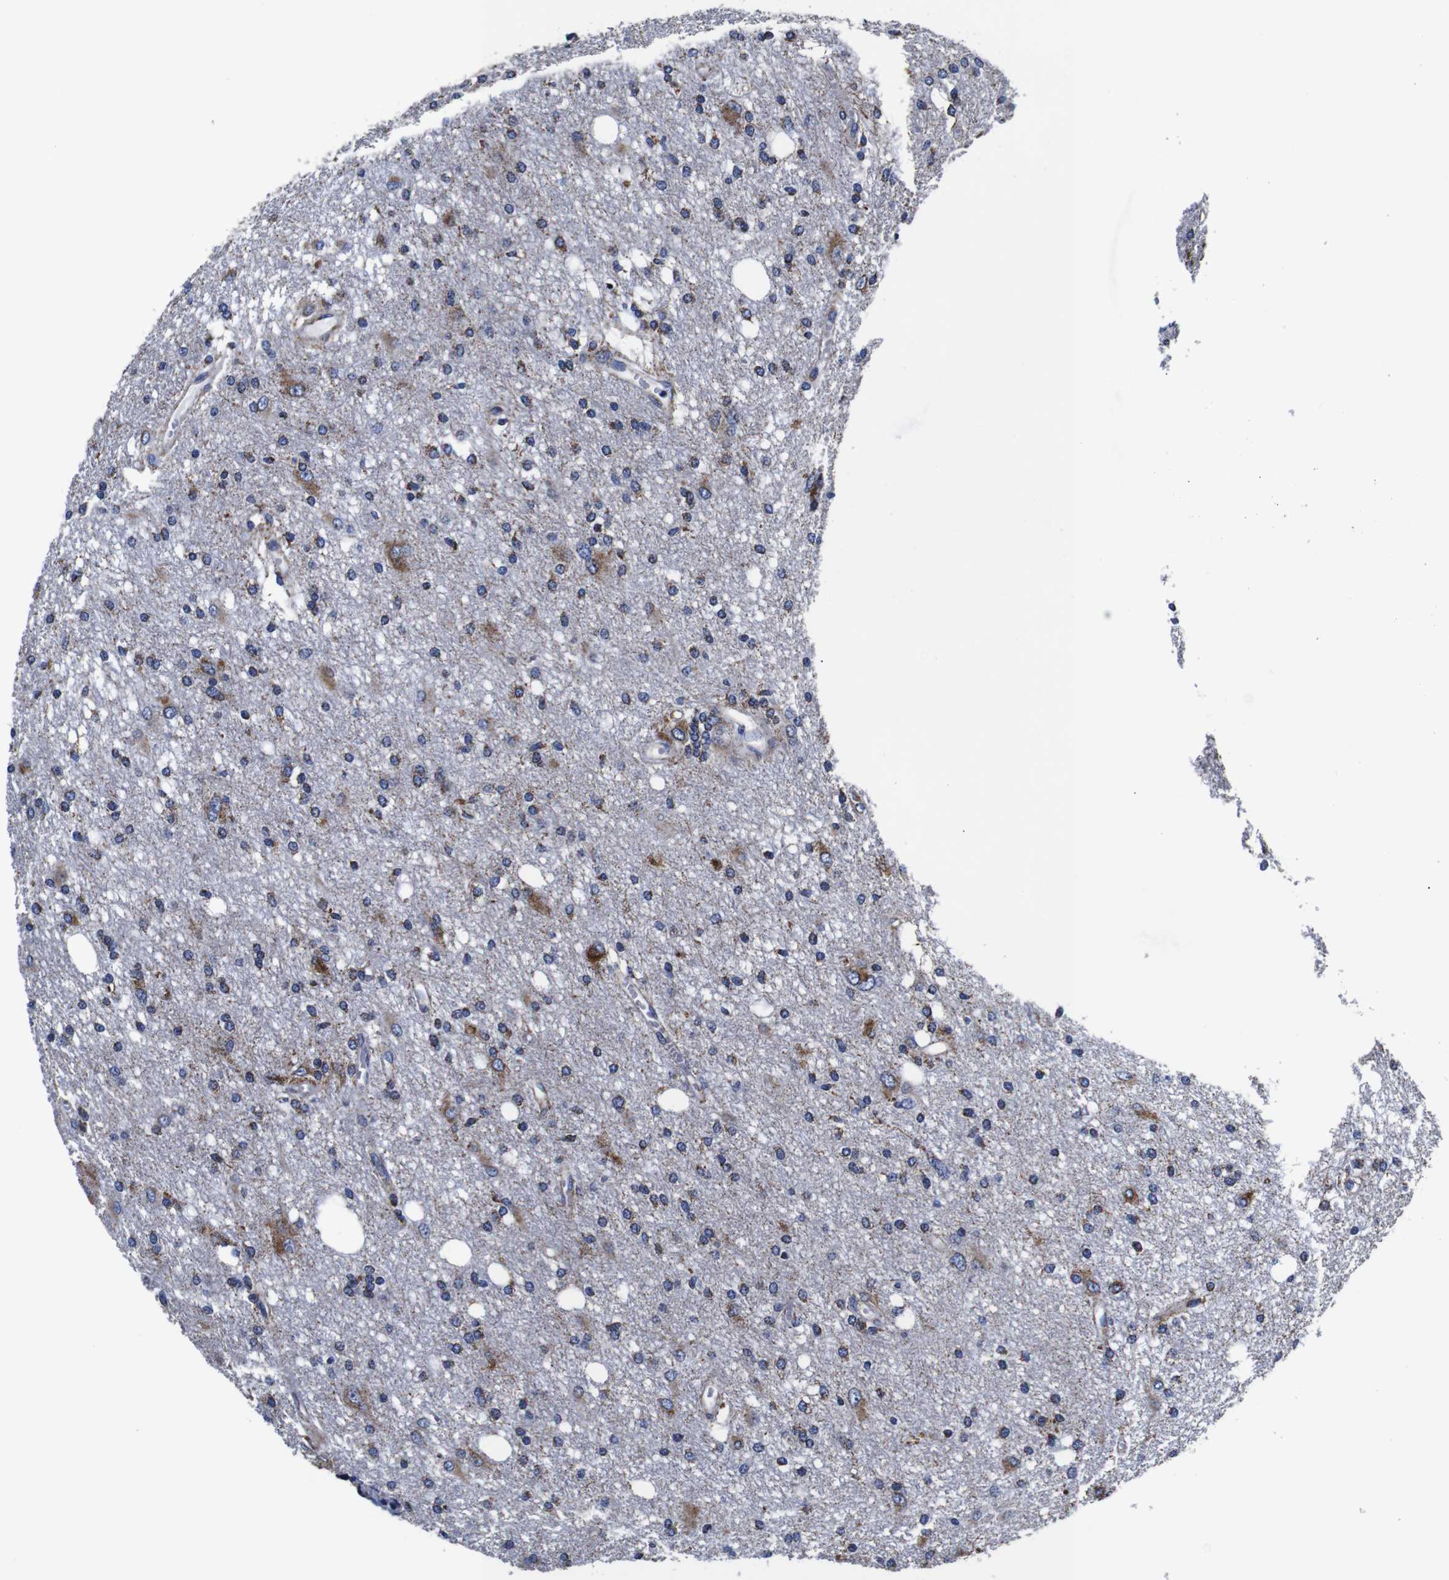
{"staining": {"intensity": "moderate", "quantity": "25%-75%", "location": "cytoplasmic/membranous"}, "tissue": "glioma", "cell_type": "Tumor cells", "image_type": "cancer", "snomed": [{"axis": "morphology", "description": "Glioma, malignant, High grade"}, {"axis": "topography", "description": "Brain"}], "caption": "Moderate cytoplasmic/membranous staining for a protein is present in approximately 25%-75% of tumor cells of glioma using IHC.", "gene": "FKBP9", "patient": {"sex": "female", "age": 59}}